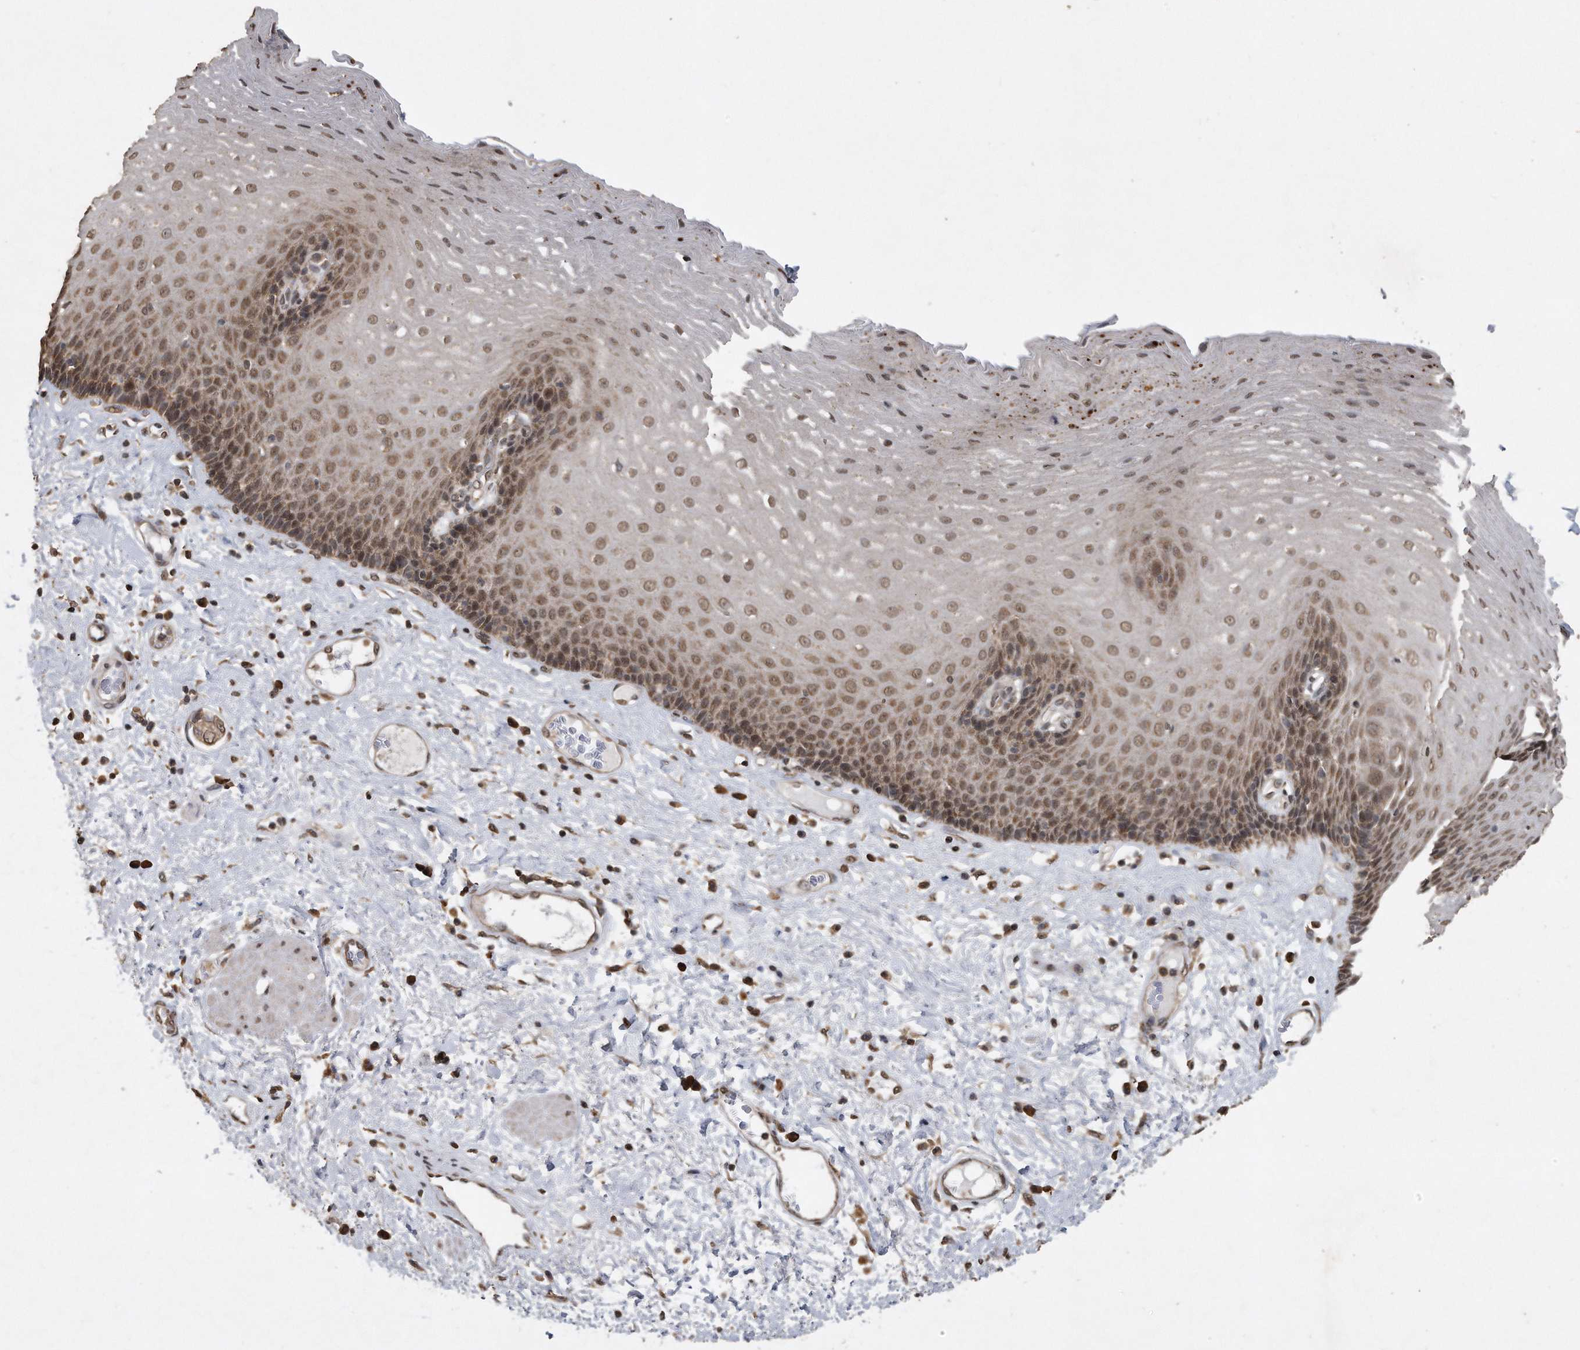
{"staining": {"intensity": "moderate", "quantity": ">75%", "location": "nuclear"}, "tissue": "esophagus", "cell_type": "Squamous epithelial cells", "image_type": "normal", "snomed": [{"axis": "morphology", "description": "Normal tissue, NOS"}, {"axis": "morphology", "description": "Adenocarcinoma, NOS"}, {"axis": "topography", "description": "Esophagus"}], "caption": "This image exhibits benign esophagus stained with immunohistochemistry to label a protein in brown. The nuclear of squamous epithelial cells show moderate positivity for the protein. Nuclei are counter-stained blue.", "gene": "CRYZL1", "patient": {"sex": "male", "age": 62}}